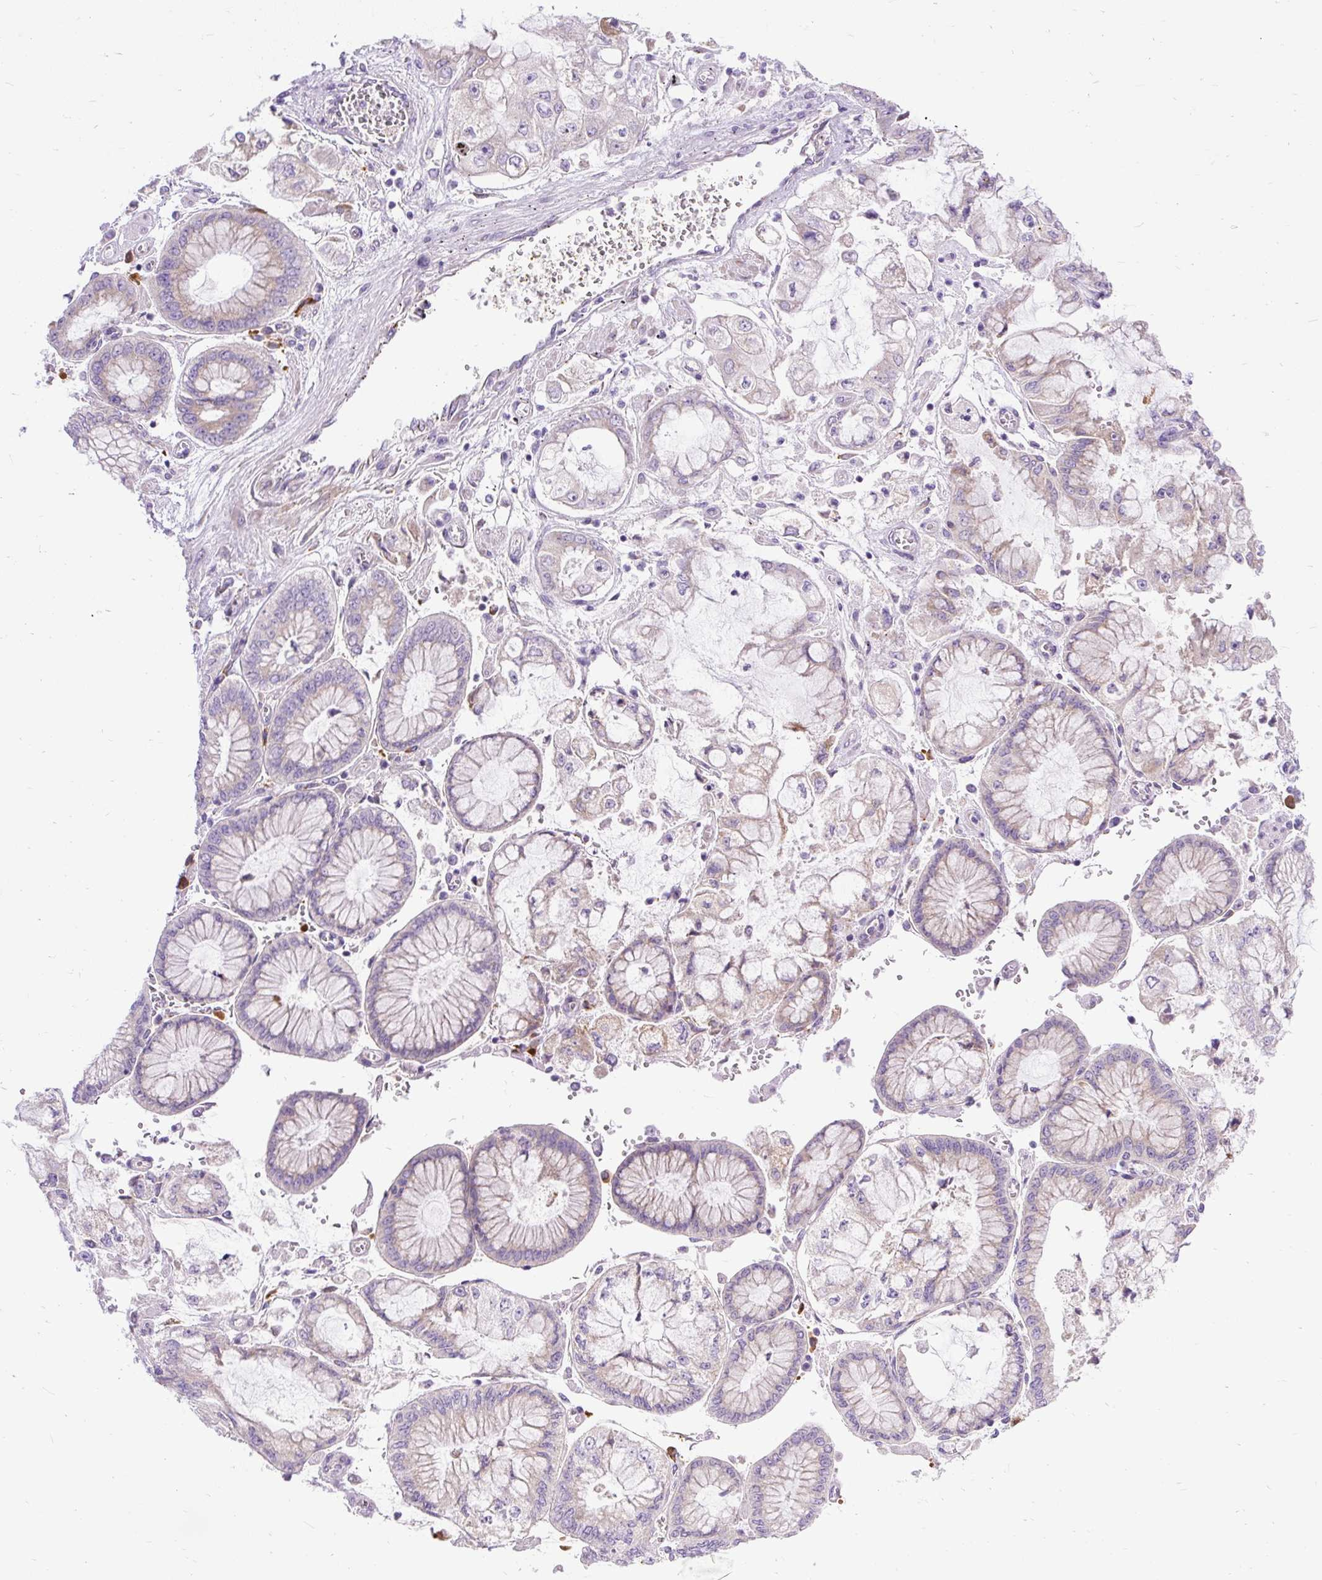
{"staining": {"intensity": "negative", "quantity": "none", "location": "none"}, "tissue": "stomach cancer", "cell_type": "Tumor cells", "image_type": "cancer", "snomed": [{"axis": "morphology", "description": "Adenocarcinoma, NOS"}, {"axis": "topography", "description": "Stomach"}], "caption": "The immunohistochemistry image has no significant expression in tumor cells of stomach cancer (adenocarcinoma) tissue. (Stains: DAB (3,3'-diaminobenzidine) immunohistochemistry (IHC) with hematoxylin counter stain, Microscopy: brightfield microscopy at high magnification).", "gene": "SYBU", "patient": {"sex": "male", "age": 76}}